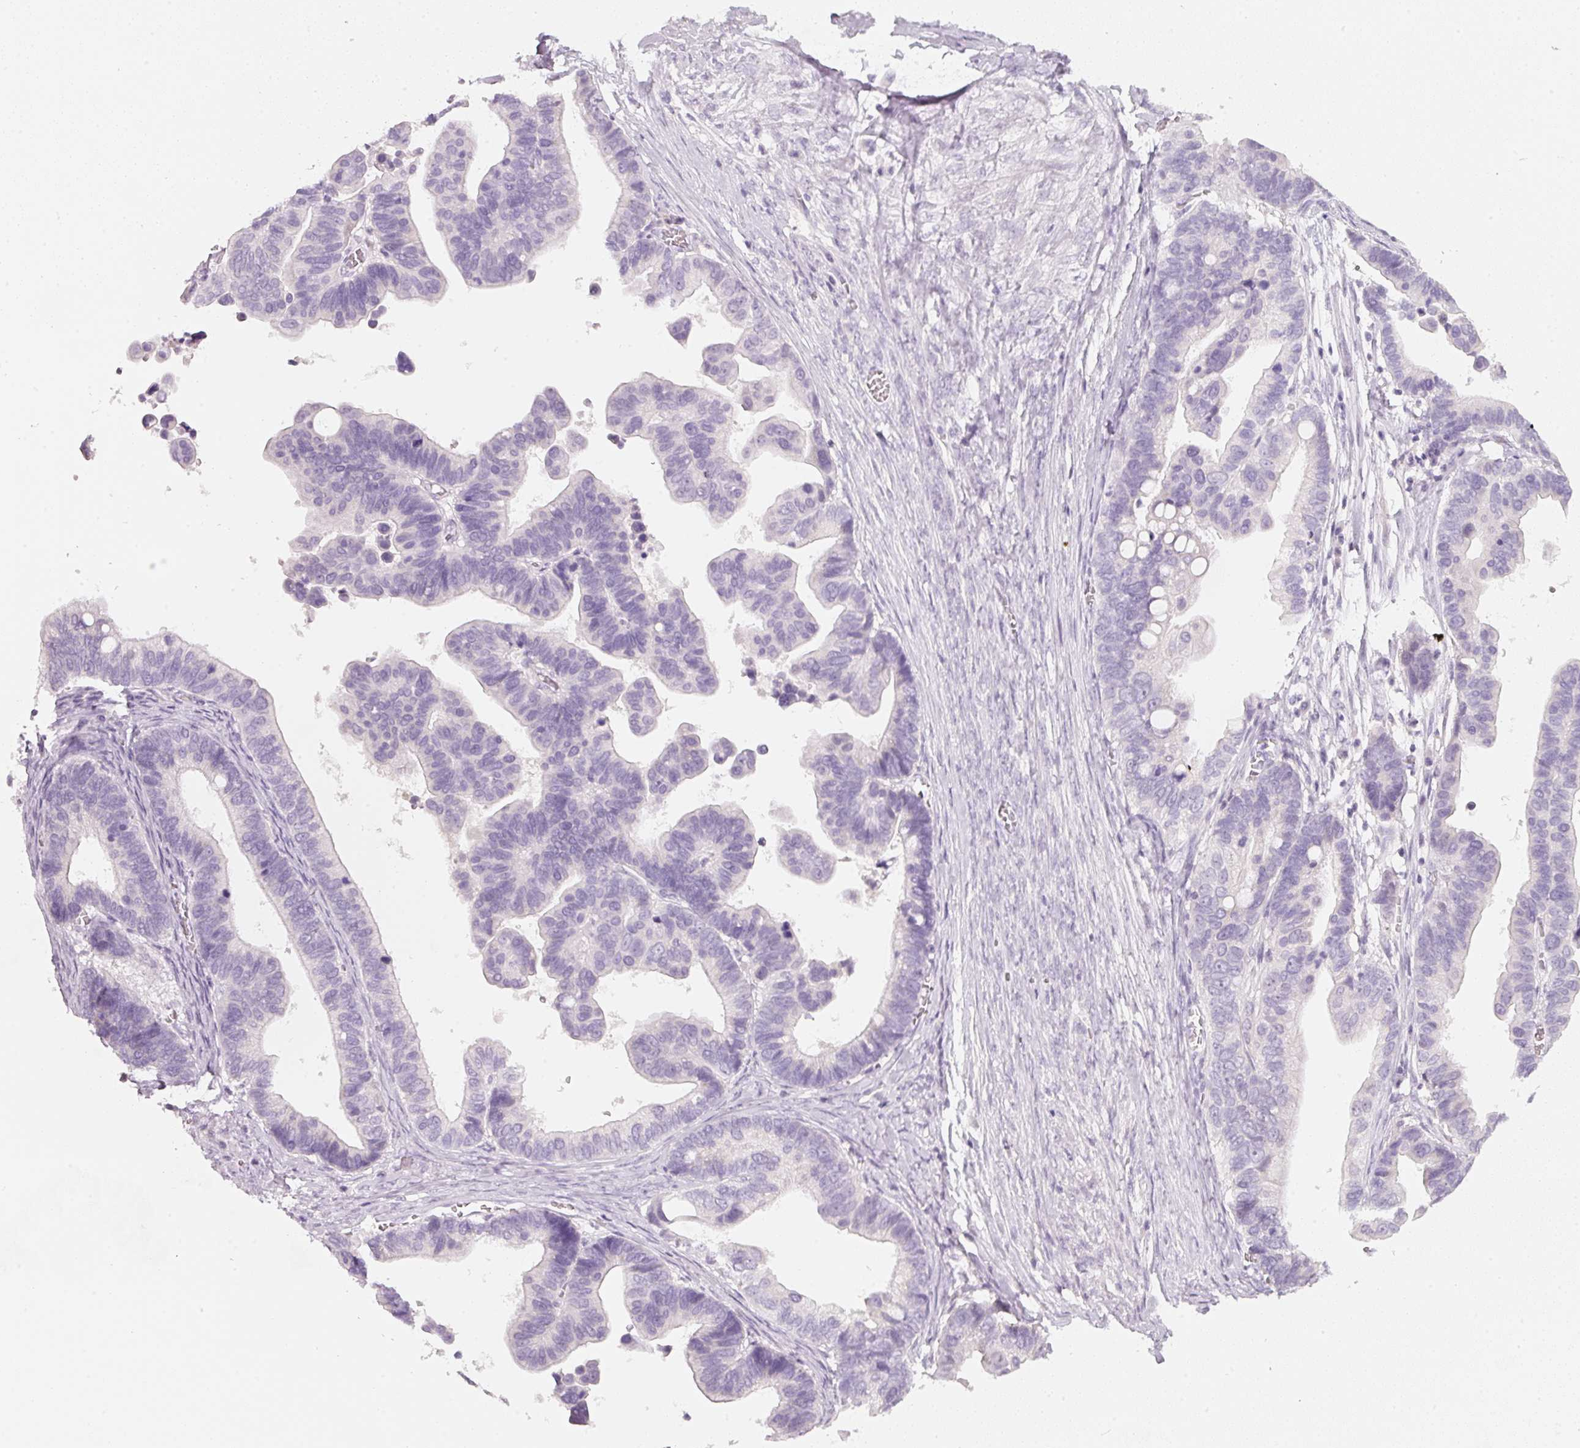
{"staining": {"intensity": "negative", "quantity": "none", "location": "none"}, "tissue": "ovarian cancer", "cell_type": "Tumor cells", "image_type": "cancer", "snomed": [{"axis": "morphology", "description": "Cystadenocarcinoma, serous, NOS"}, {"axis": "topography", "description": "Ovary"}], "caption": "This is an immunohistochemistry photomicrograph of serous cystadenocarcinoma (ovarian). There is no staining in tumor cells.", "gene": "ENSG00000206549", "patient": {"sex": "female", "age": 56}}